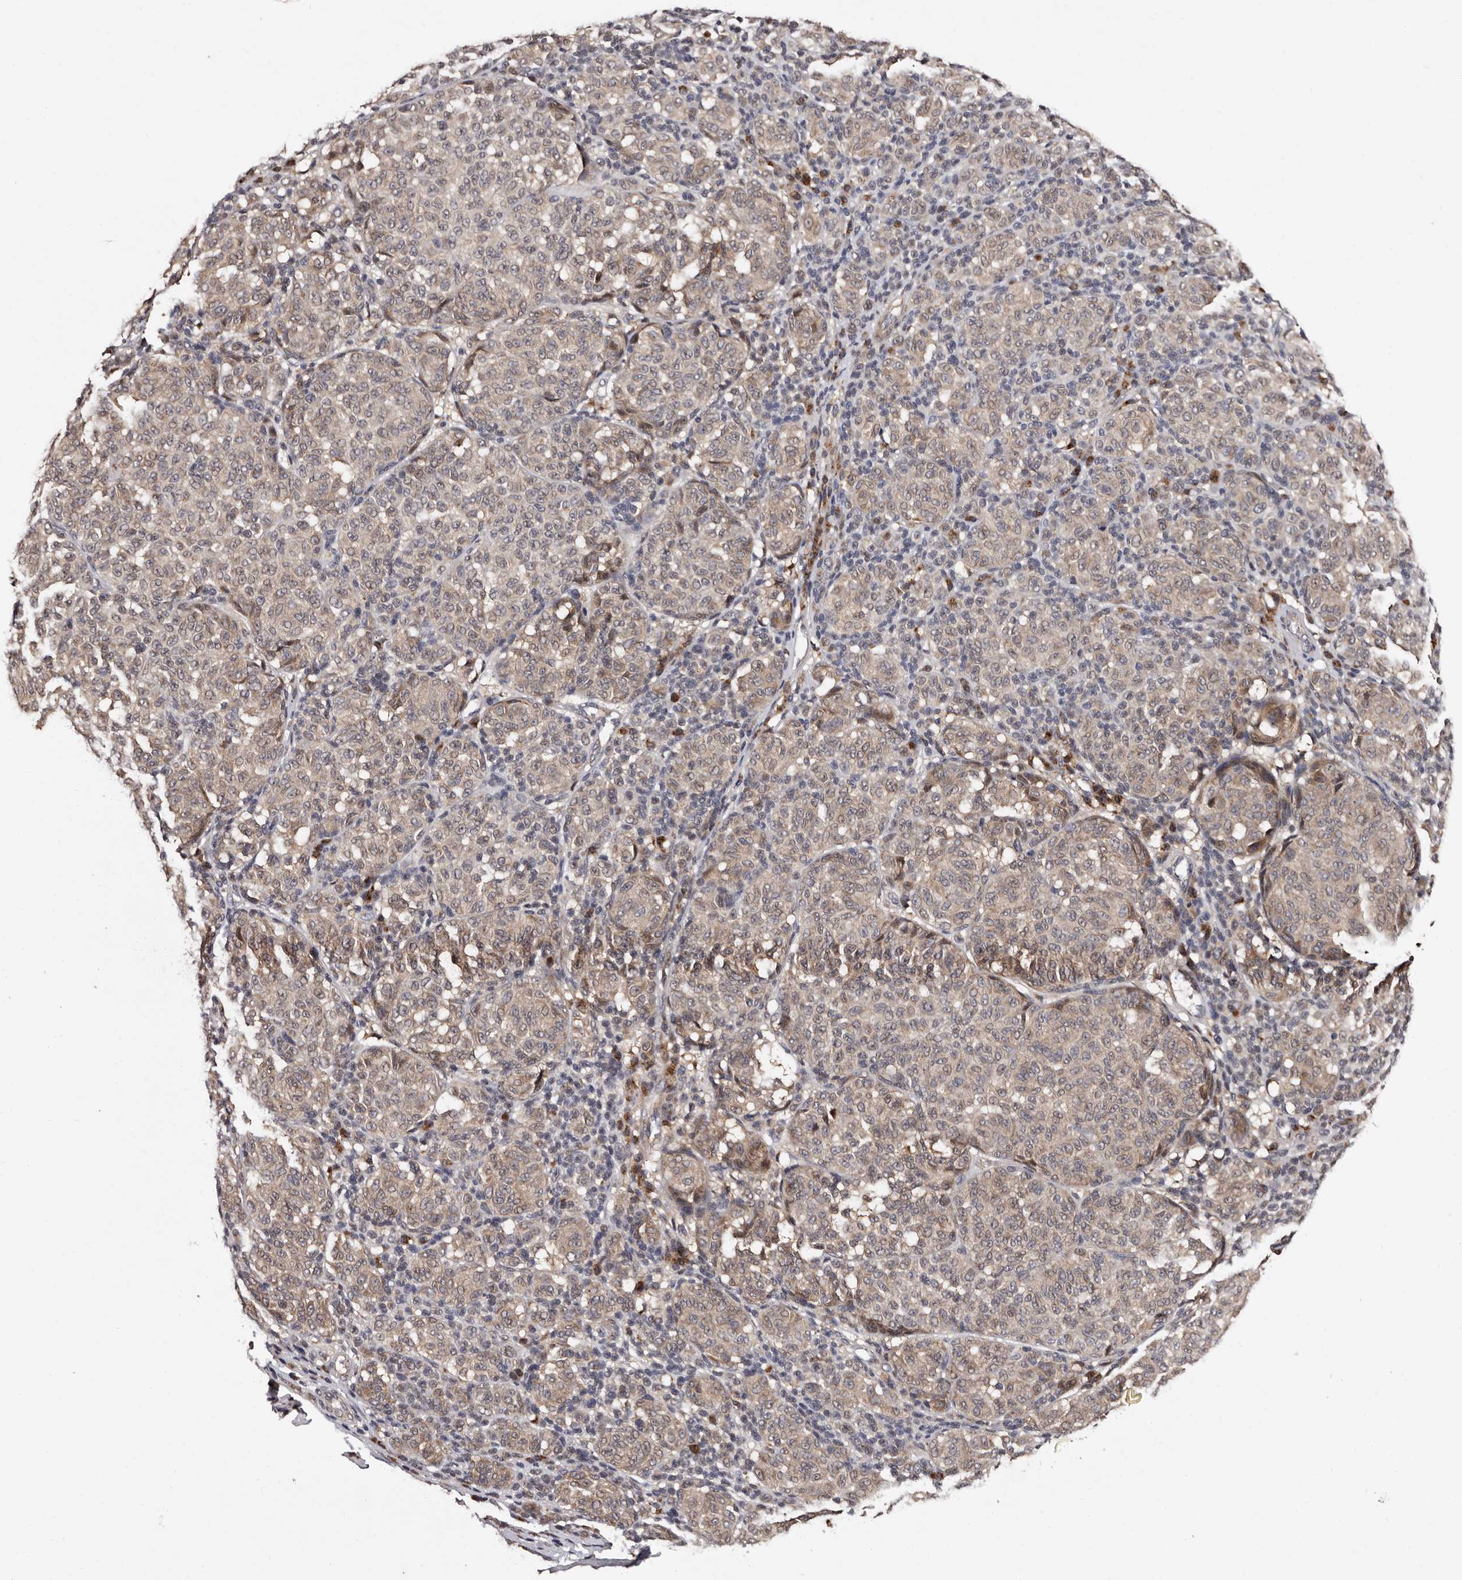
{"staining": {"intensity": "weak", "quantity": ">75%", "location": "cytoplasmic/membranous"}, "tissue": "melanoma", "cell_type": "Tumor cells", "image_type": "cancer", "snomed": [{"axis": "morphology", "description": "Malignant melanoma, NOS"}, {"axis": "topography", "description": "Skin"}], "caption": "Immunohistochemical staining of melanoma demonstrates low levels of weak cytoplasmic/membranous expression in about >75% of tumor cells.", "gene": "DNPH1", "patient": {"sex": "male", "age": 59}}